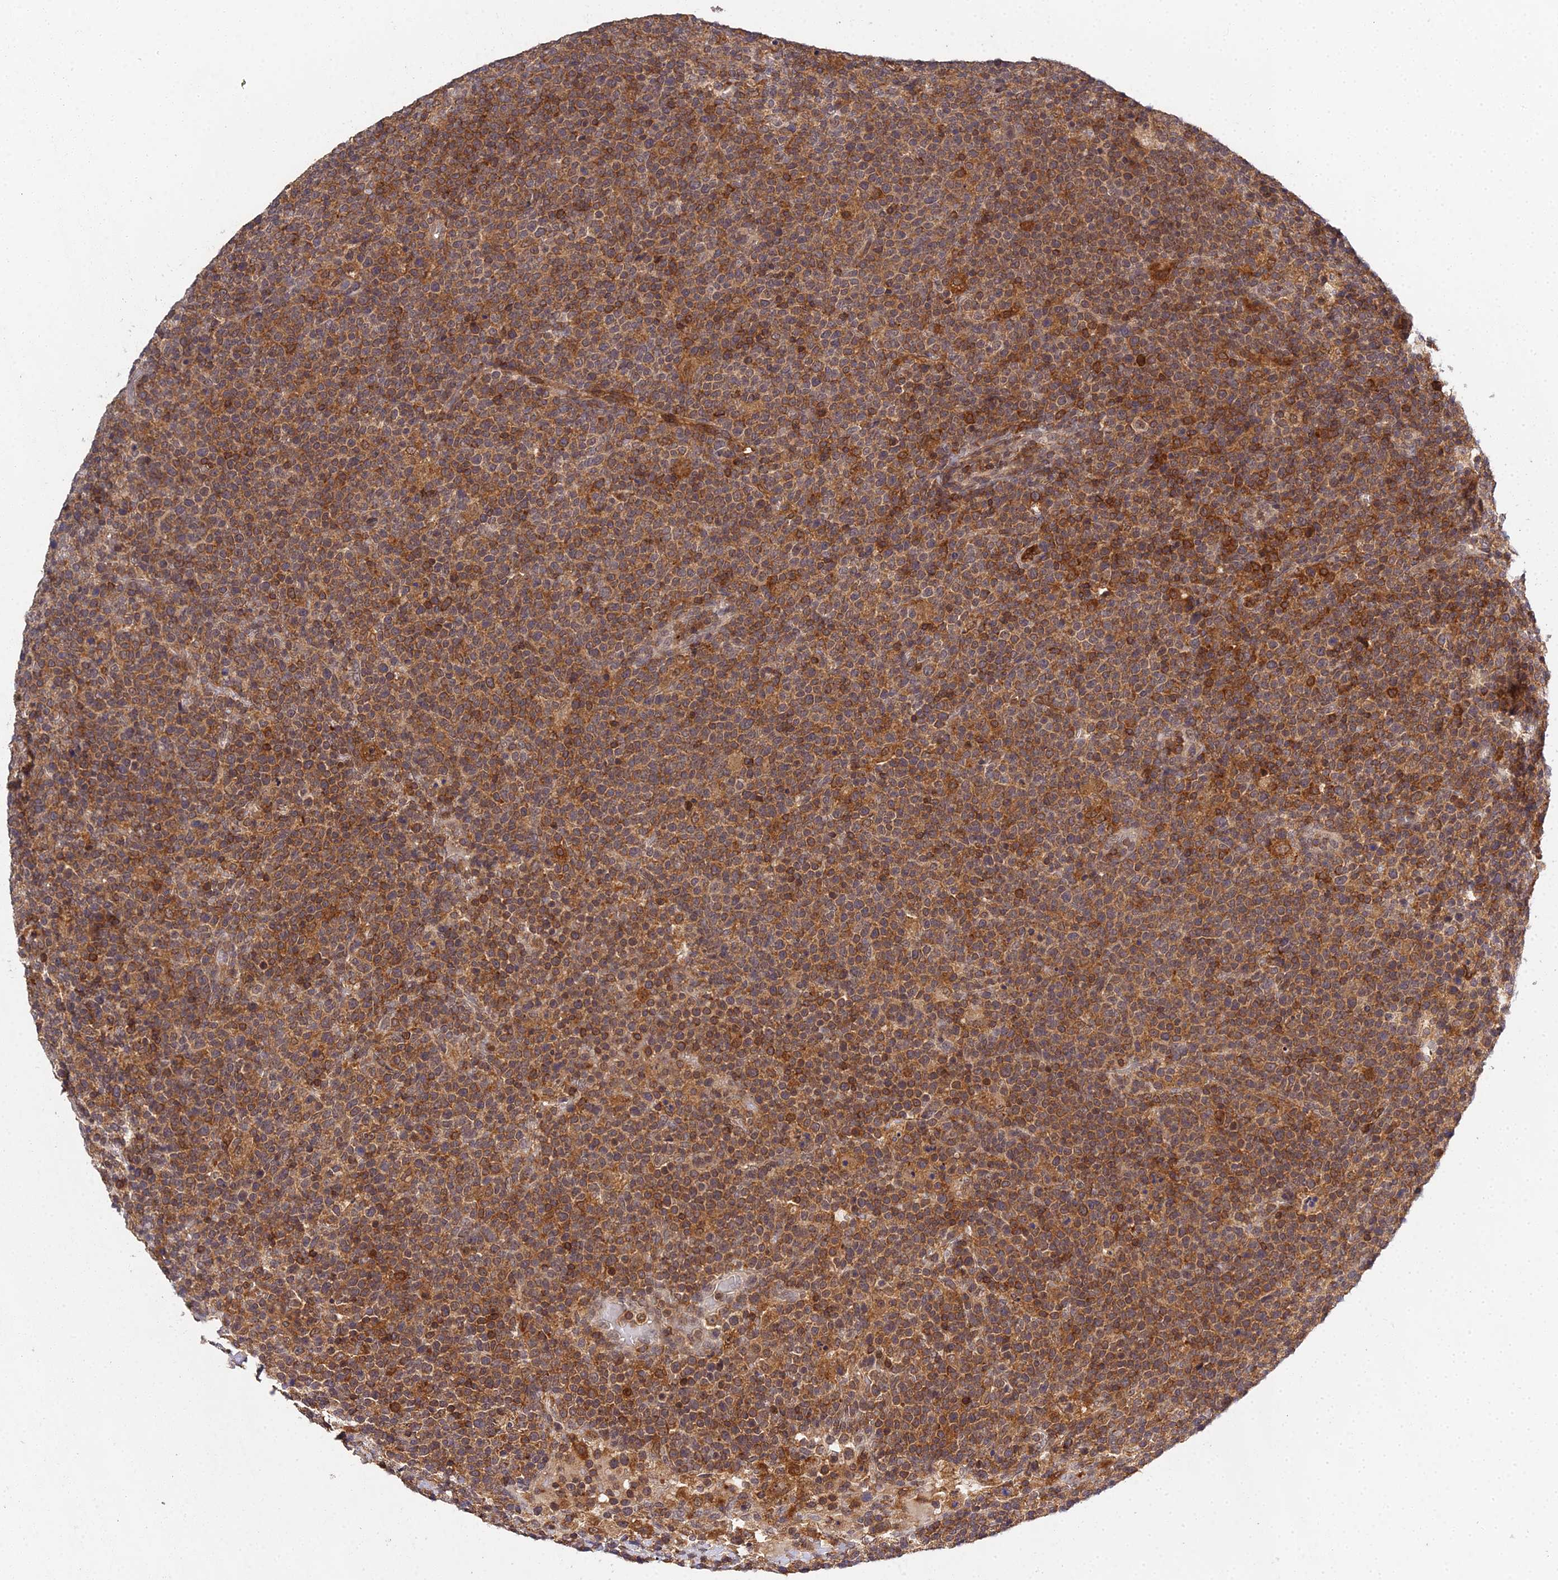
{"staining": {"intensity": "strong", "quantity": ">75%", "location": "cytoplasmic/membranous"}, "tissue": "lymphoma", "cell_type": "Tumor cells", "image_type": "cancer", "snomed": [{"axis": "morphology", "description": "Malignant lymphoma, non-Hodgkin's type, High grade"}, {"axis": "topography", "description": "Lymph node"}], "caption": "The image displays immunohistochemical staining of lymphoma. There is strong cytoplasmic/membranous expression is identified in approximately >75% of tumor cells.", "gene": "TPRX1", "patient": {"sex": "male", "age": 61}}